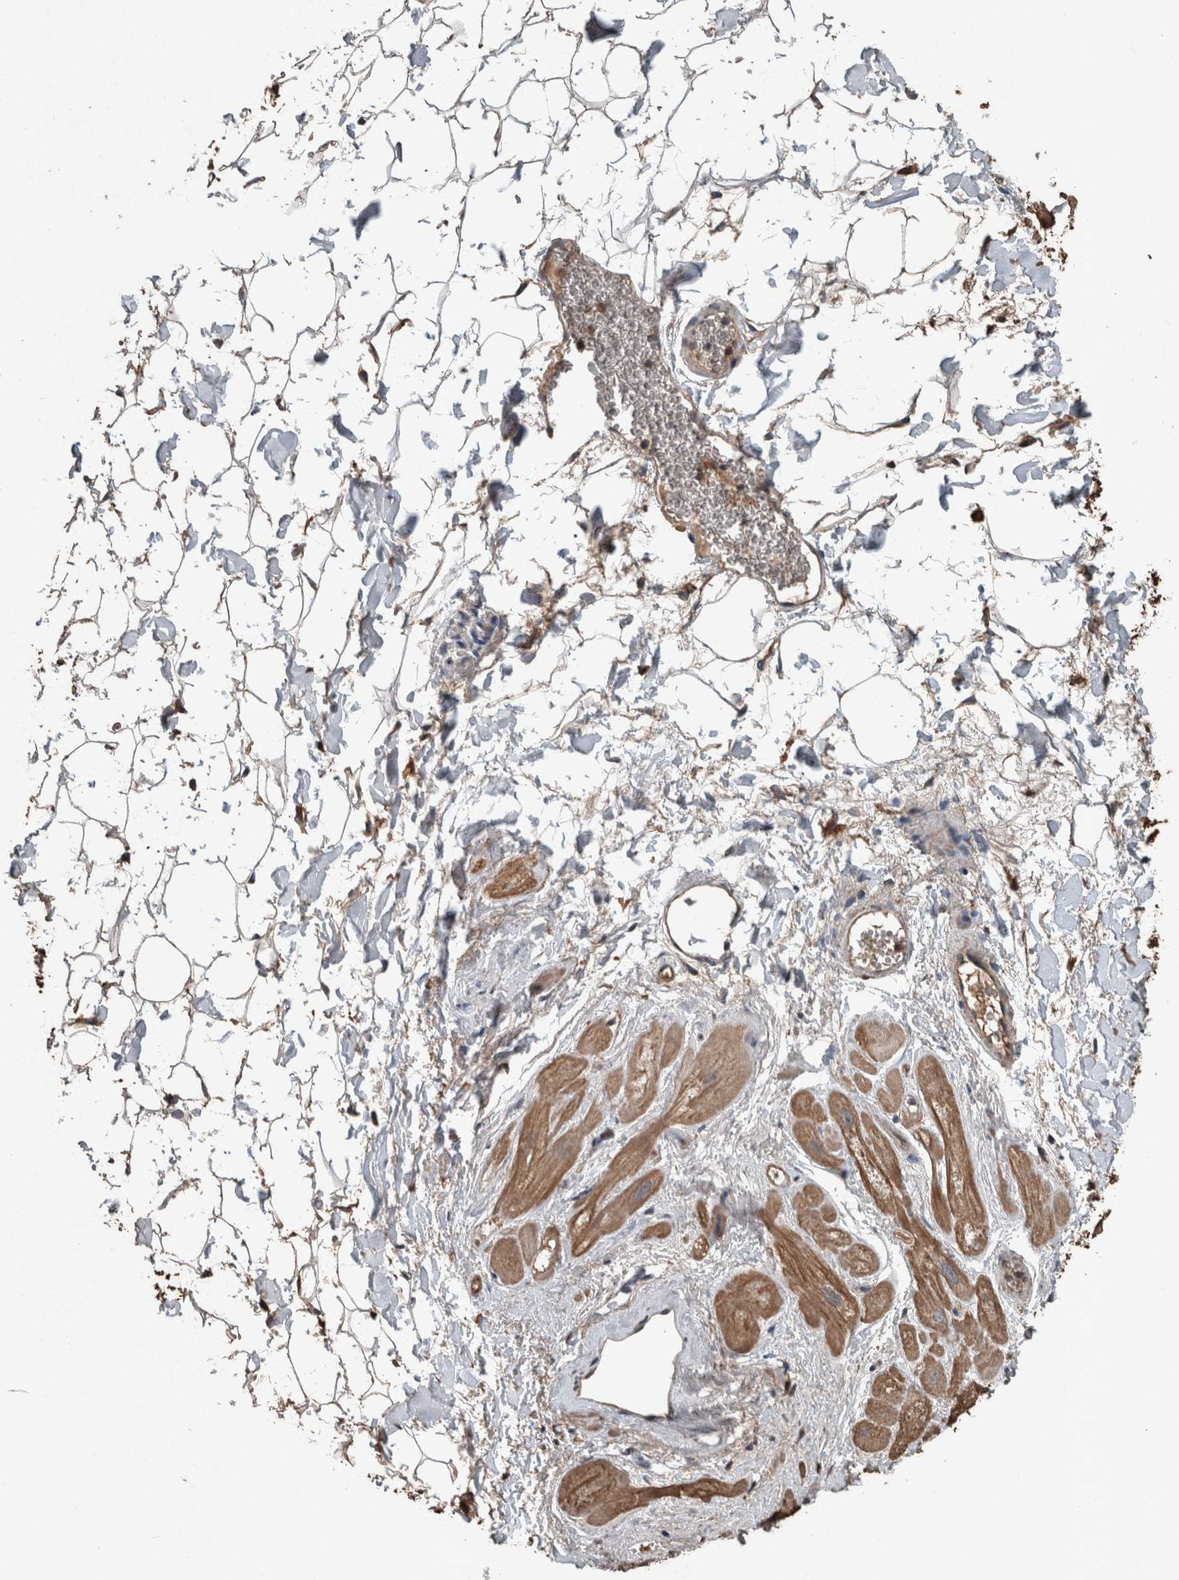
{"staining": {"intensity": "moderate", "quantity": ">75%", "location": "cytoplasmic/membranous"}, "tissue": "heart muscle", "cell_type": "Cardiomyocytes", "image_type": "normal", "snomed": [{"axis": "morphology", "description": "Normal tissue, NOS"}, {"axis": "topography", "description": "Heart"}], "caption": "Protein expression analysis of normal human heart muscle reveals moderate cytoplasmic/membranous positivity in approximately >75% of cardiomyocytes. The staining was performed using DAB (3,3'-diaminobenzidine) to visualize the protein expression in brown, while the nuclei were stained in blue with hematoxylin (Magnification: 20x).", "gene": "FGFRL1", "patient": {"sex": "male", "age": 49}}